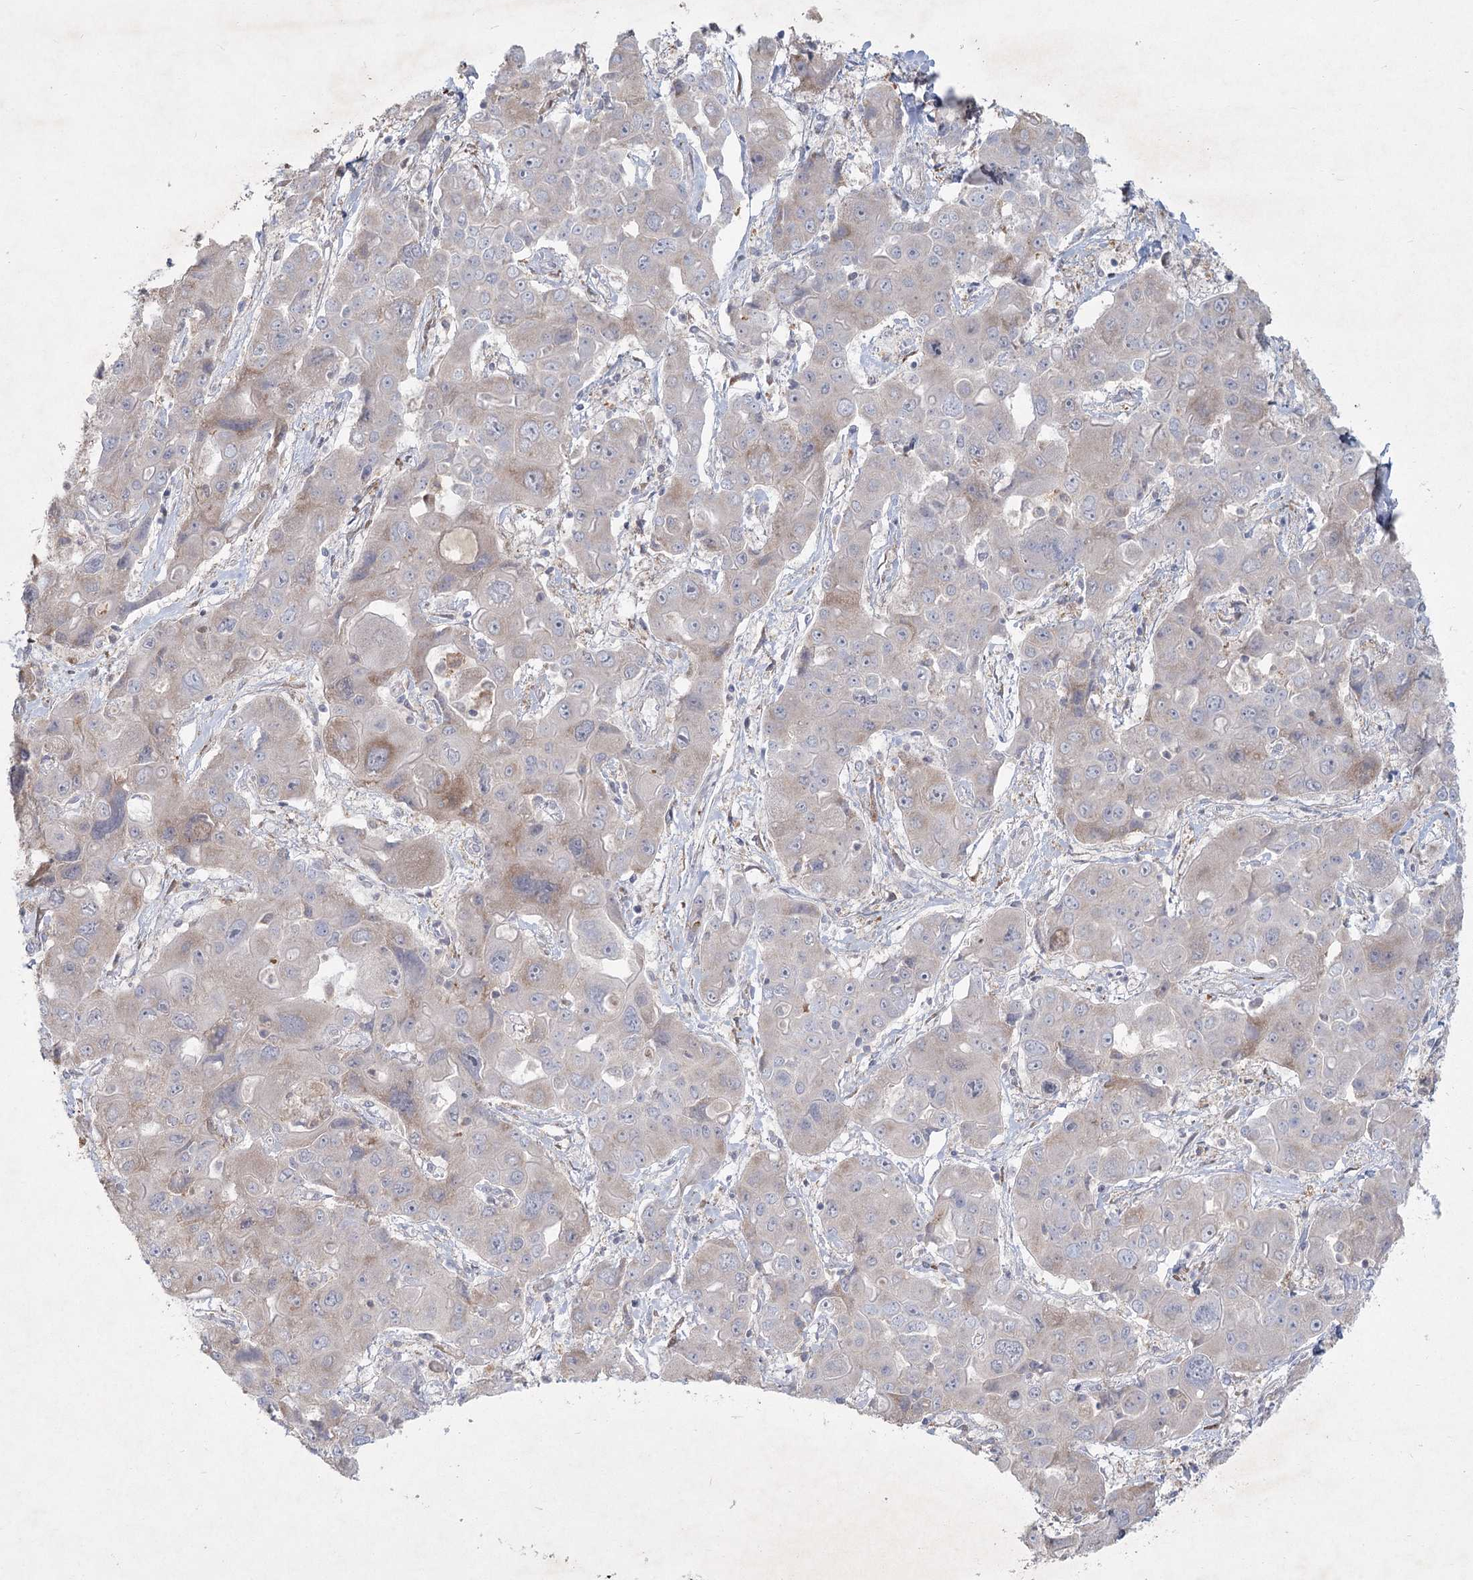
{"staining": {"intensity": "moderate", "quantity": "<25%", "location": "cytoplasmic/membranous"}, "tissue": "liver cancer", "cell_type": "Tumor cells", "image_type": "cancer", "snomed": [{"axis": "morphology", "description": "Cholangiocarcinoma"}, {"axis": "topography", "description": "Liver"}], "caption": "Moderate cytoplasmic/membranous protein expression is appreciated in about <25% of tumor cells in liver cholangiocarcinoma.", "gene": "FAM110C", "patient": {"sex": "male", "age": 67}}